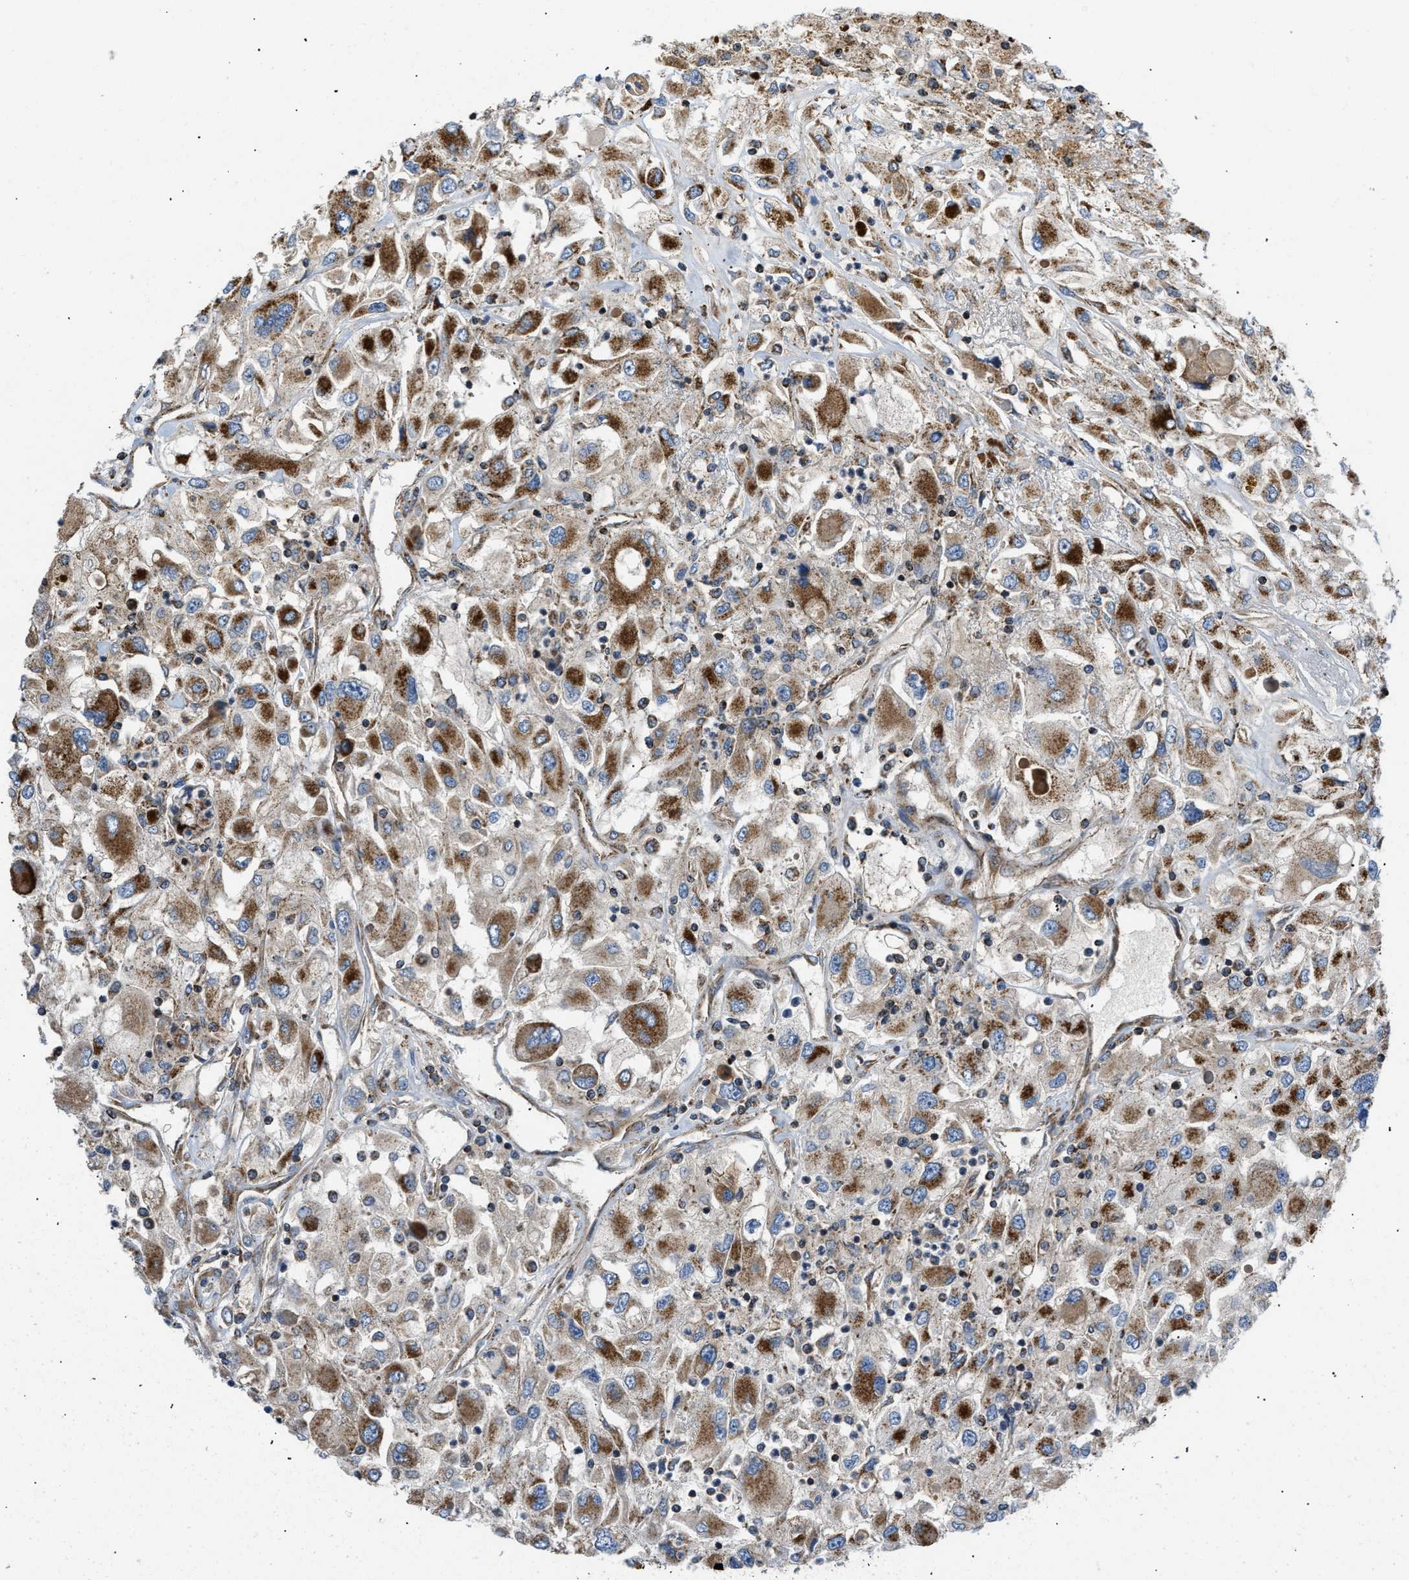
{"staining": {"intensity": "strong", "quantity": ">75%", "location": "cytoplasmic/membranous"}, "tissue": "renal cancer", "cell_type": "Tumor cells", "image_type": "cancer", "snomed": [{"axis": "morphology", "description": "Adenocarcinoma, NOS"}, {"axis": "topography", "description": "Kidney"}], "caption": "Renal cancer (adenocarcinoma) stained with DAB (3,3'-diaminobenzidine) IHC exhibits high levels of strong cytoplasmic/membranous positivity in approximately >75% of tumor cells. Immunohistochemistry stains the protein in brown and the nuclei are stained blue.", "gene": "OPTN", "patient": {"sex": "female", "age": 52}}